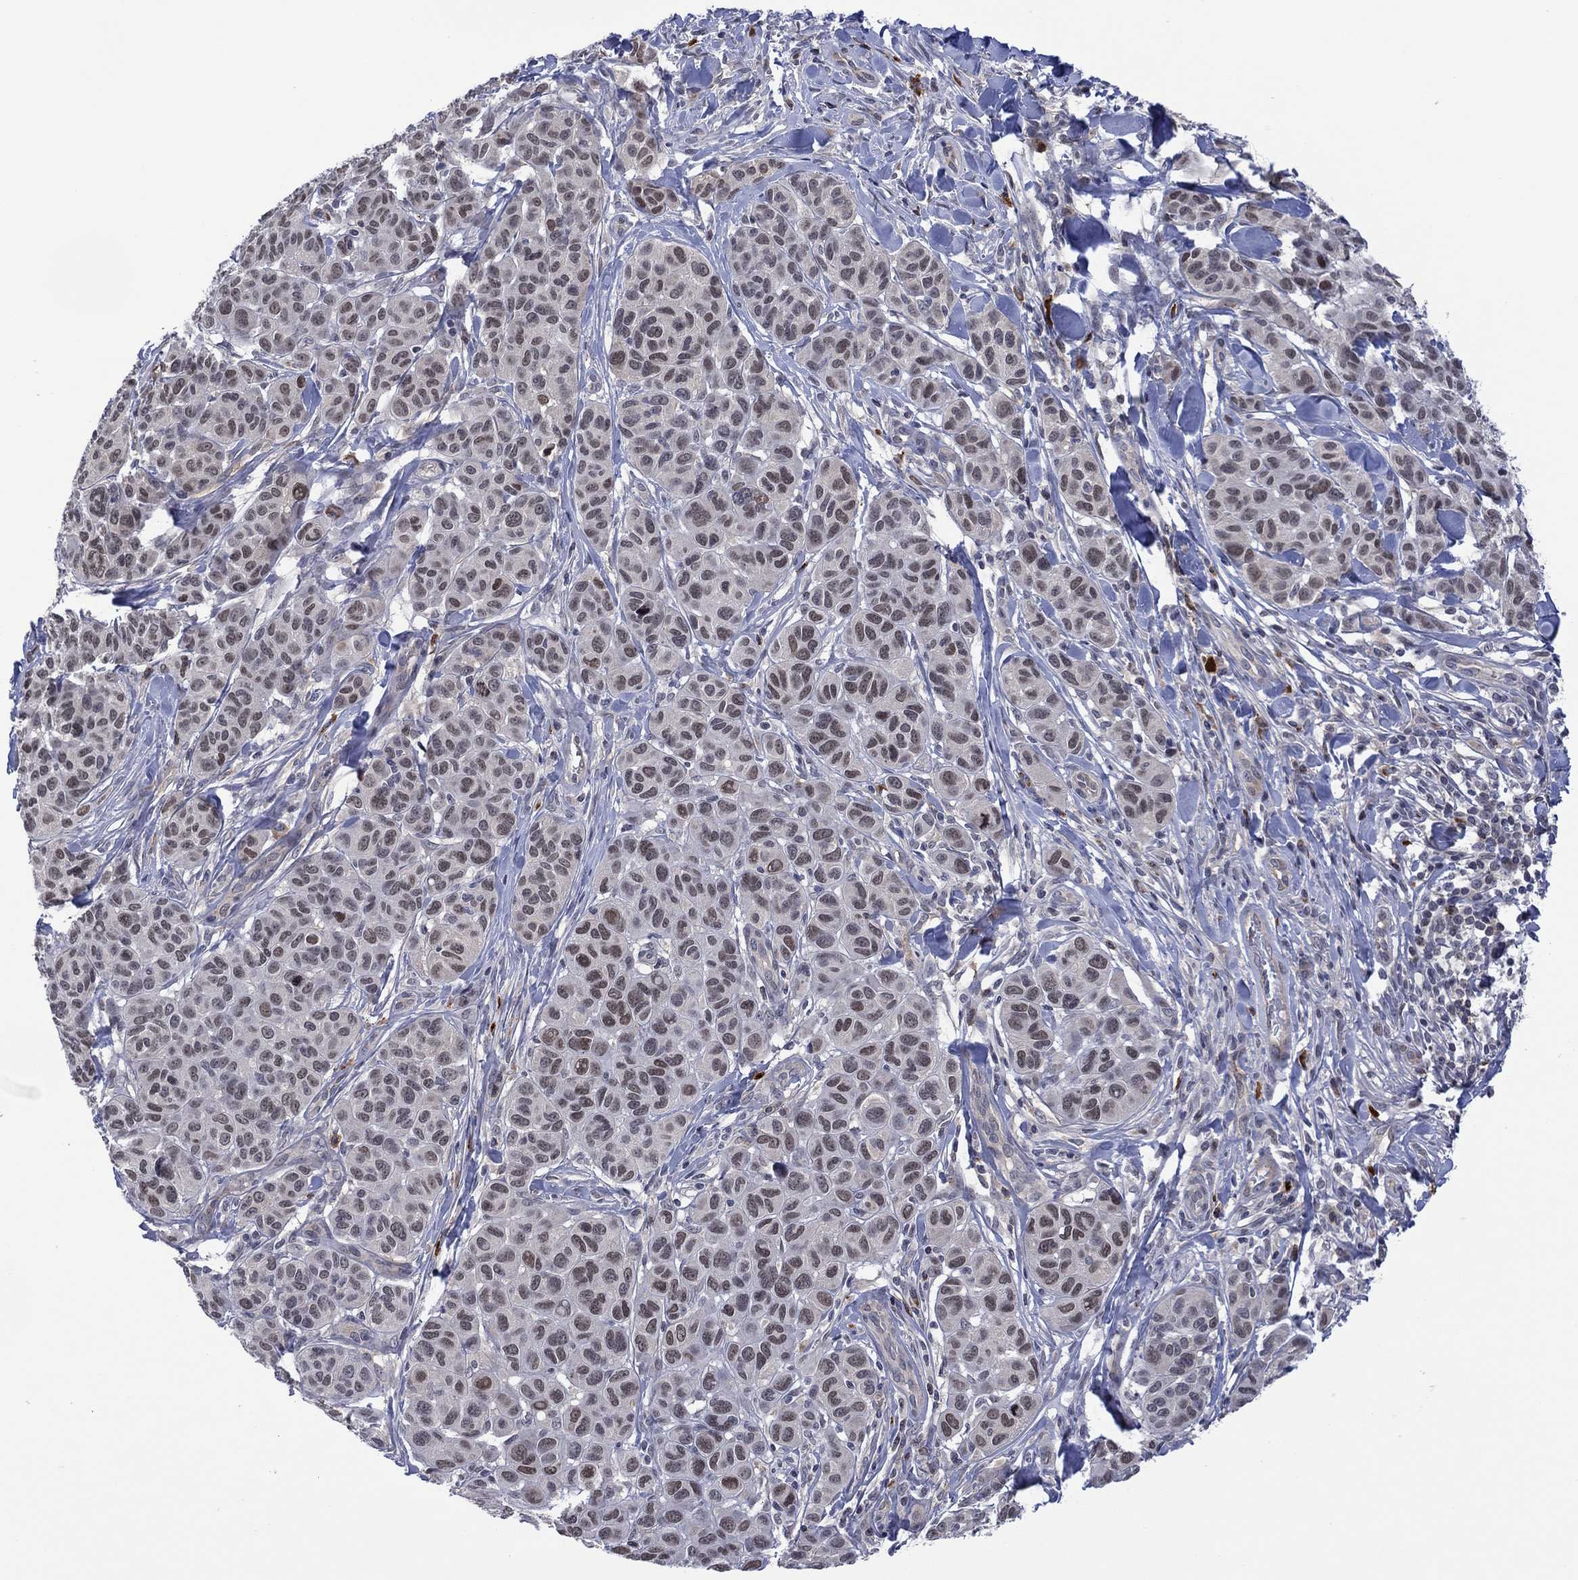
{"staining": {"intensity": "weak", "quantity": "<25%", "location": "nuclear"}, "tissue": "melanoma", "cell_type": "Tumor cells", "image_type": "cancer", "snomed": [{"axis": "morphology", "description": "Malignant melanoma, NOS"}, {"axis": "topography", "description": "Skin"}], "caption": "Immunohistochemistry micrograph of neoplastic tissue: malignant melanoma stained with DAB reveals no significant protein positivity in tumor cells. (DAB (3,3'-diaminobenzidine) immunohistochemistry with hematoxylin counter stain).", "gene": "DPP4", "patient": {"sex": "male", "age": 79}}